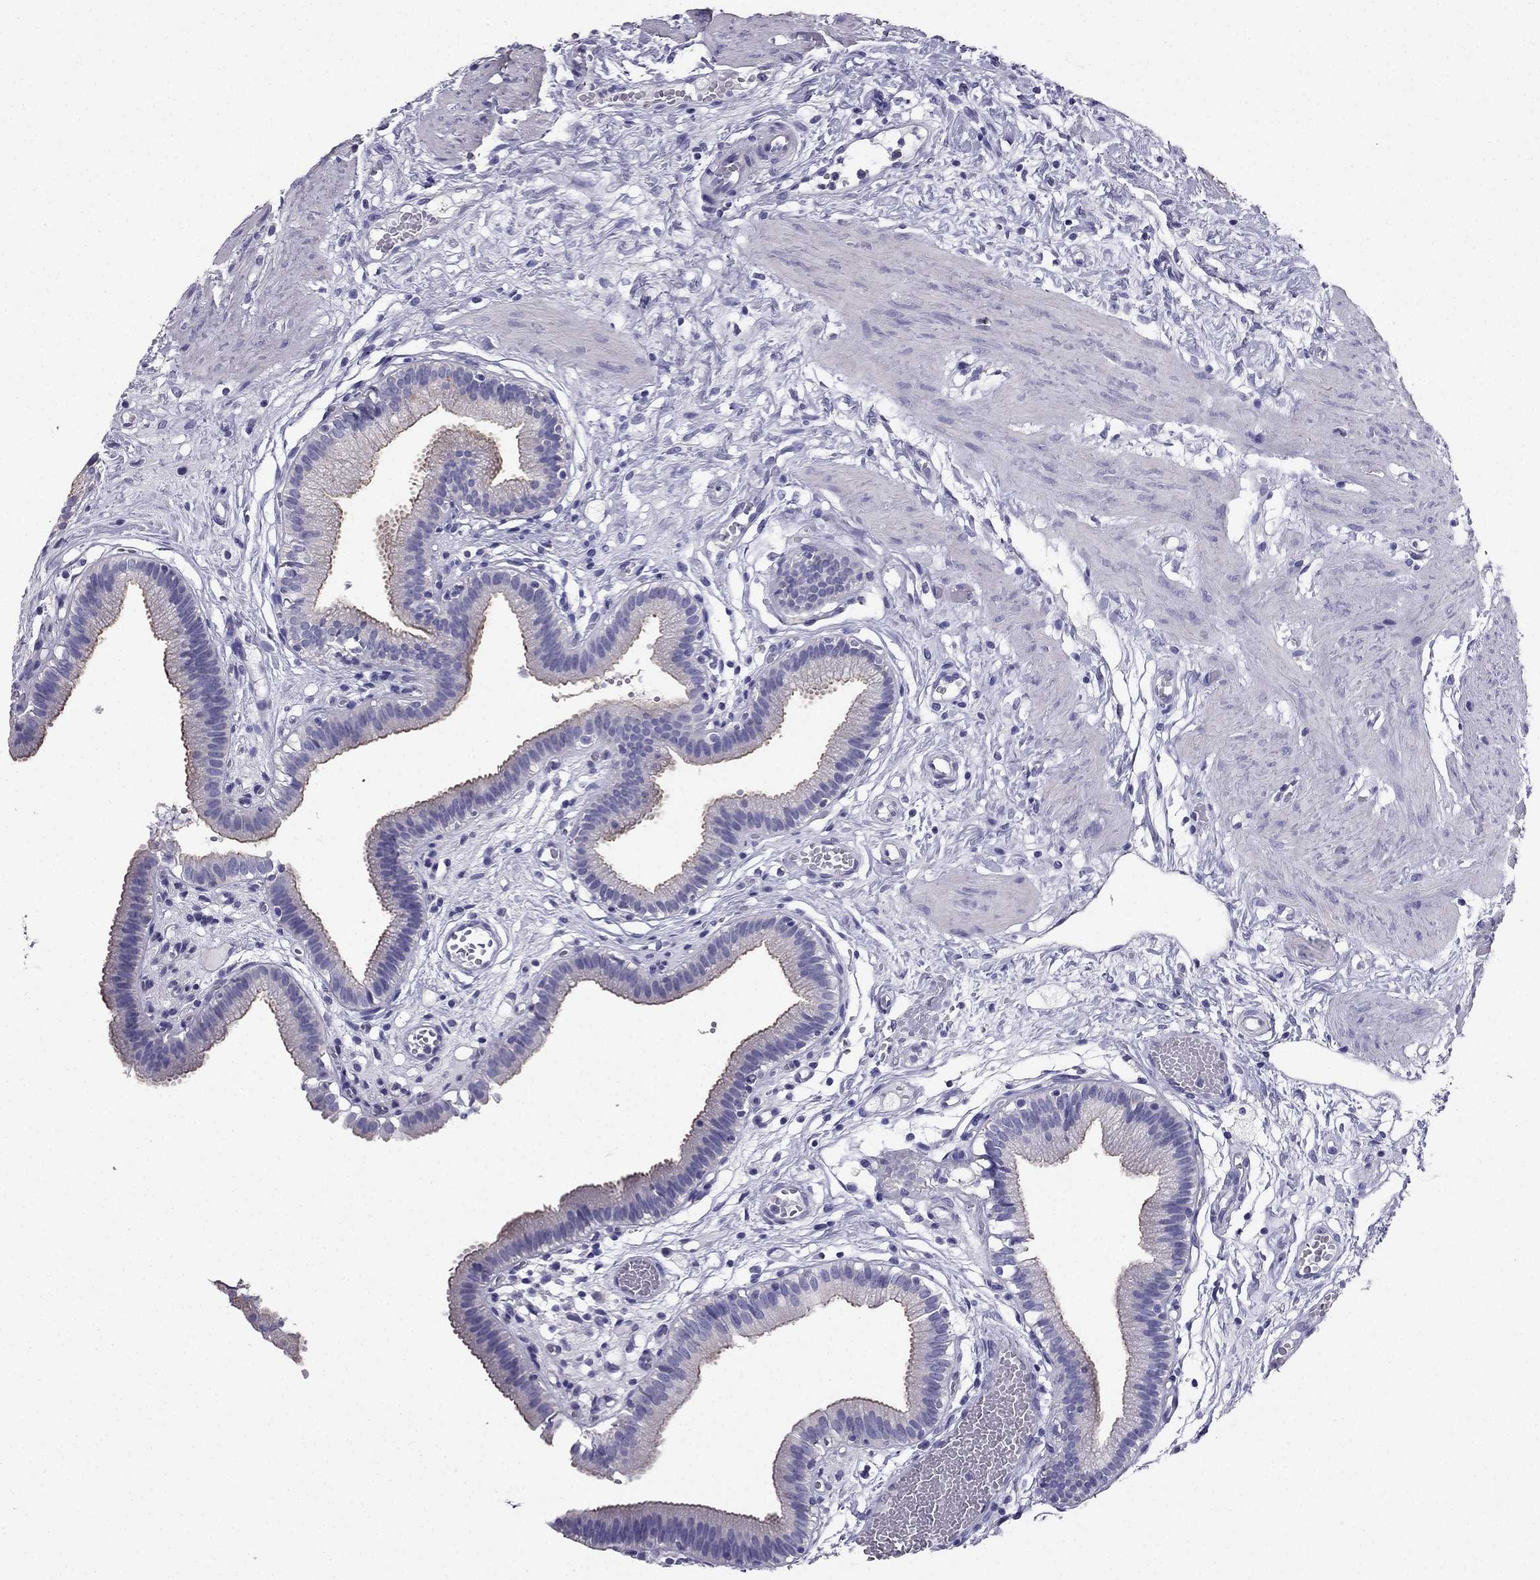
{"staining": {"intensity": "weak", "quantity": ">75%", "location": "cytoplasmic/membranous"}, "tissue": "gallbladder", "cell_type": "Glandular cells", "image_type": "normal", "snomed": [{"axis": "morphology", "description": "Normal tissue, NOS"}, {"axis": "topography", "description": "Gallbladder"}], "caption": "Unremarkable gallbladder exhibits weak cytoplasmic/membranous expression in approximately >75% of glandular cells Ihc stains the protein of interest in brown and the nuclei are stained blue..", "gene": "PTH", "patient": {"sex": "female", "age": 24}}